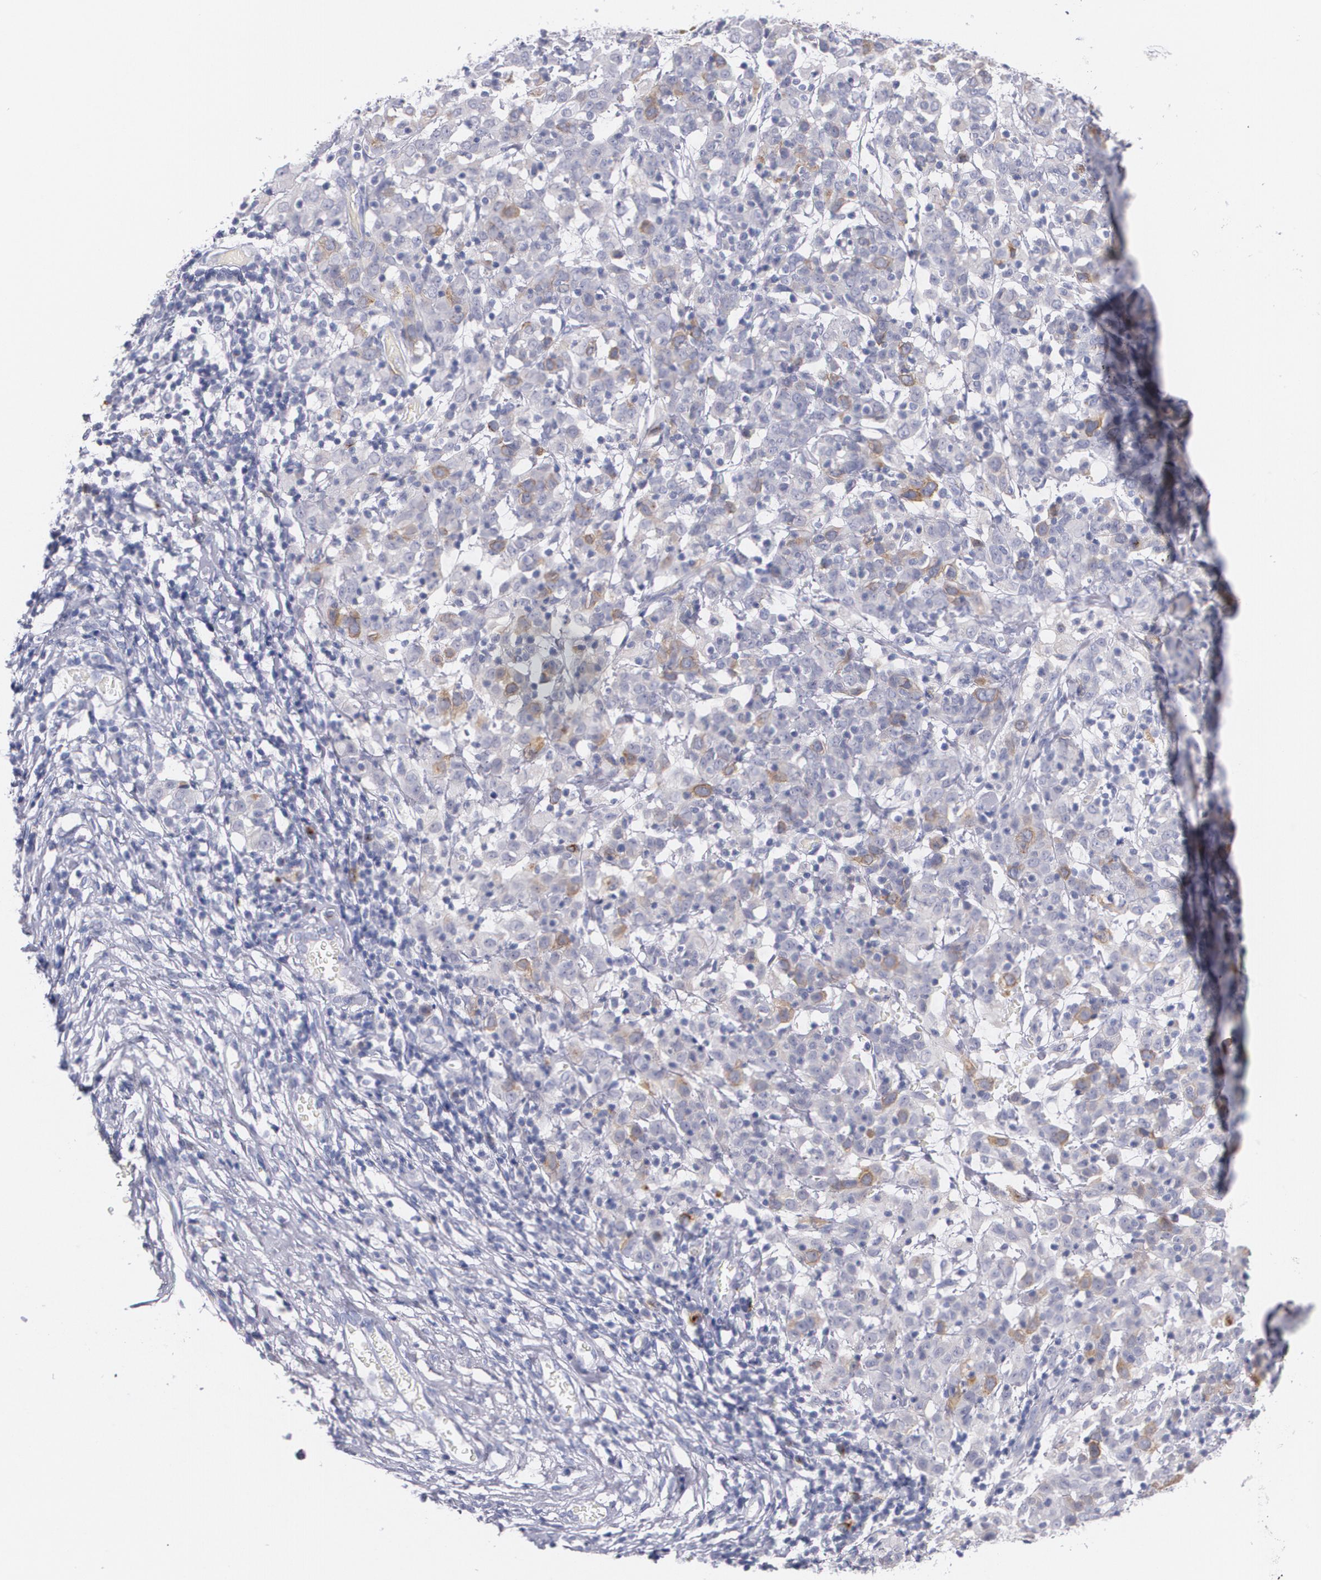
{"staining": {"intensity": "strong", "quantity": "<25%", "location": "cytoplasmic/membranous"}, "tissue": "cervical cancer", "cell_type": "Tumor cells", "image_type": "cancer", "snomed": [{"axis": "morphology", "description": "Normal tissue, NOS"}, {"axis": "morphology", "description": "Squamous cell carcinoma, NOS"}, {"axis": "topography", "description": "Cervix"}], "caption": "Human cervical cancer stained with a brown dye reveals strong cytoplasmic/membranous positive positivity in about <25% of tumor cells.", "gene": "HMMR", "patient": {"sex": "female", "age": 67}}